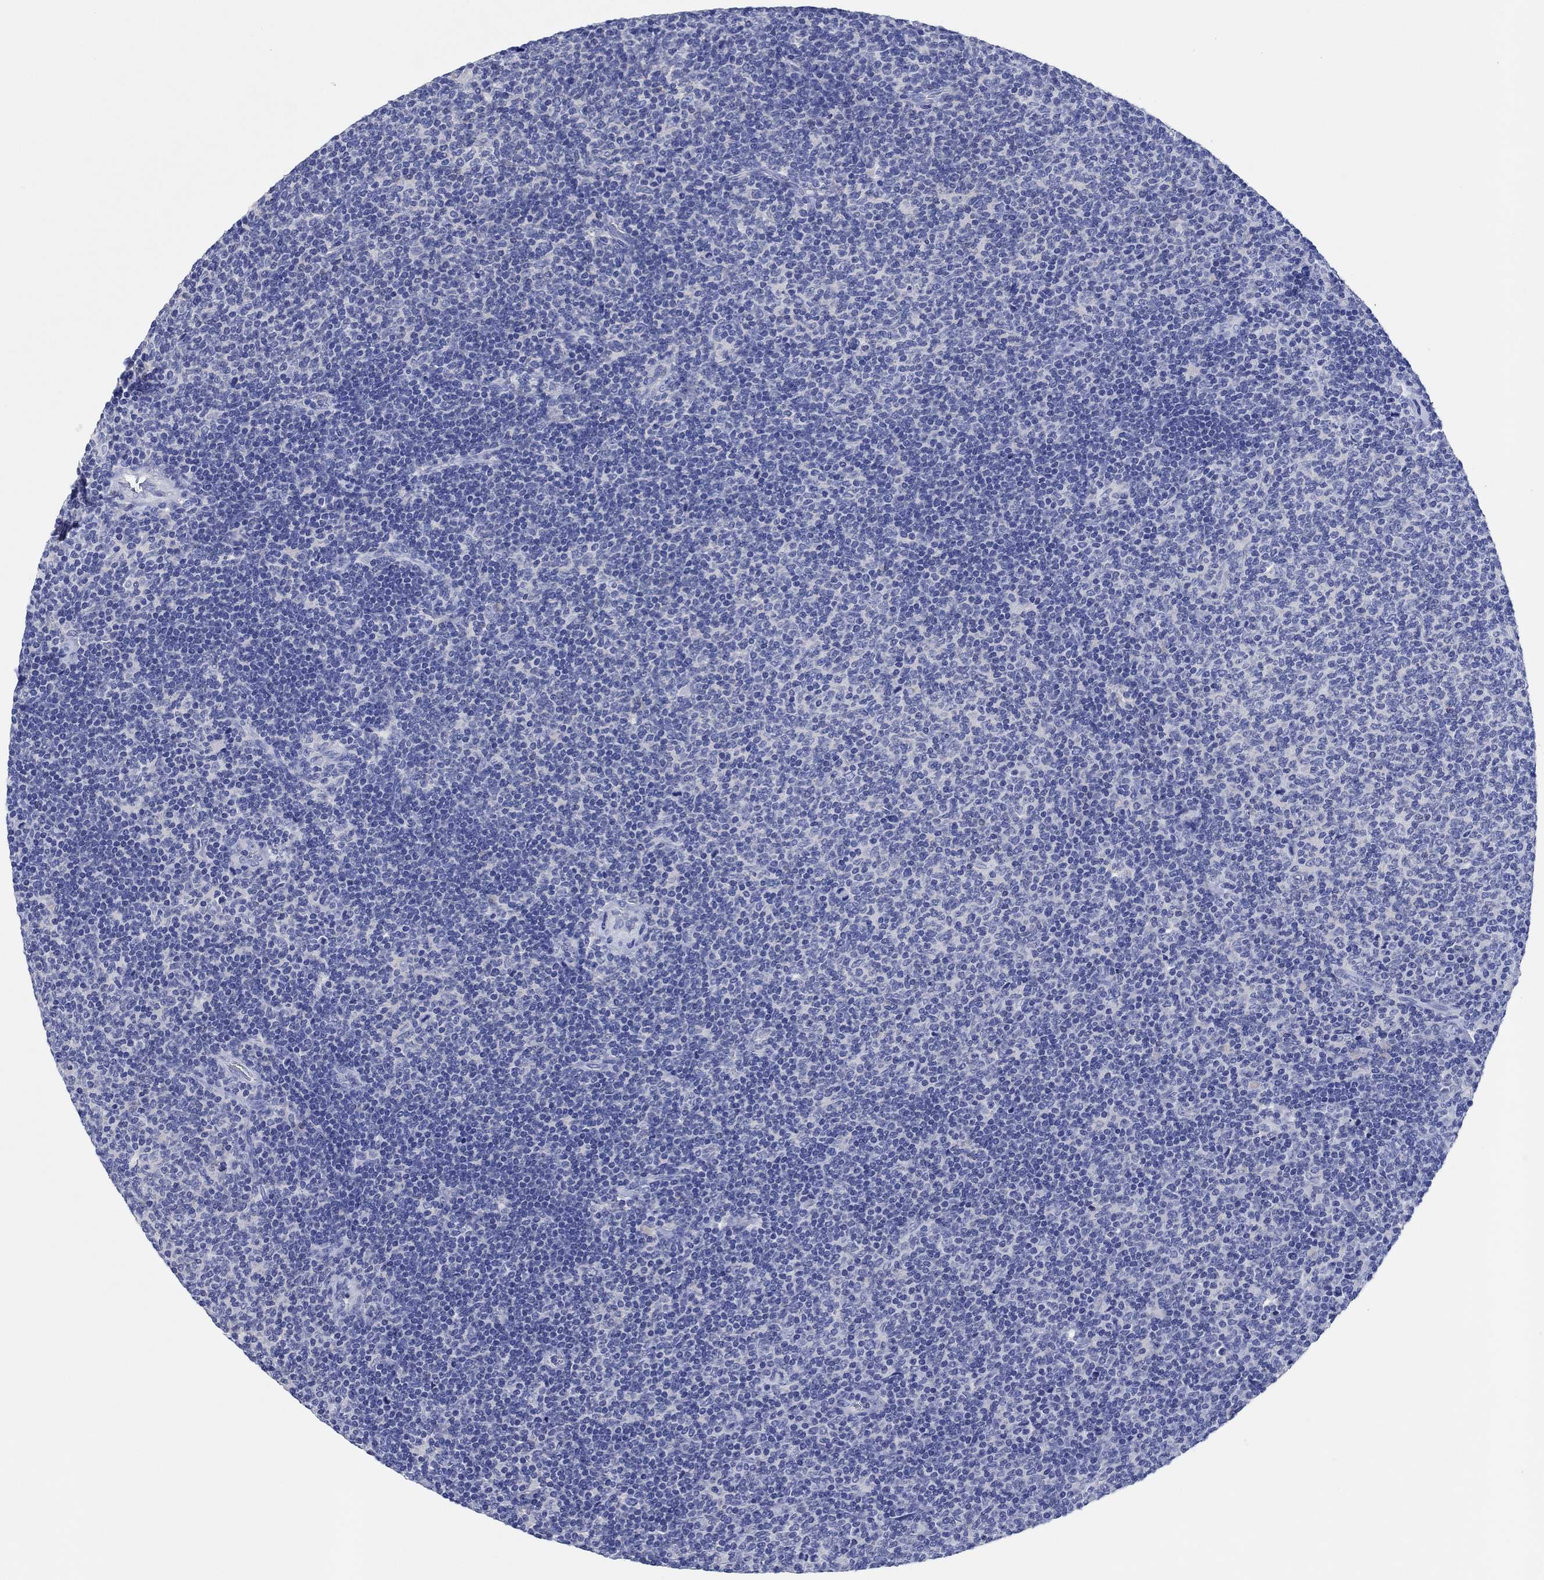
{"staining": {"intensity": "negative", "quantity": "none", "location": "none"}, "tissue": "lymphoma", "cell_type": "Tumor cells", "image_type": "cancer", "snomed": [{"axis": "morphology", "description": "Malignant lymphoma, non-Hodgkin's type, Low grade"}, {"axis": "topography", "description": "Lymph node"}], "caption": "Human malignant lymphoma, non-Hodgkin's type (low-grade) stained for a protein using immunohistochemistry (IHC) demonstrates no expression in tumor cells.", "gene": "CPNE6", "patient": {"sex": "male", "age": 52}}